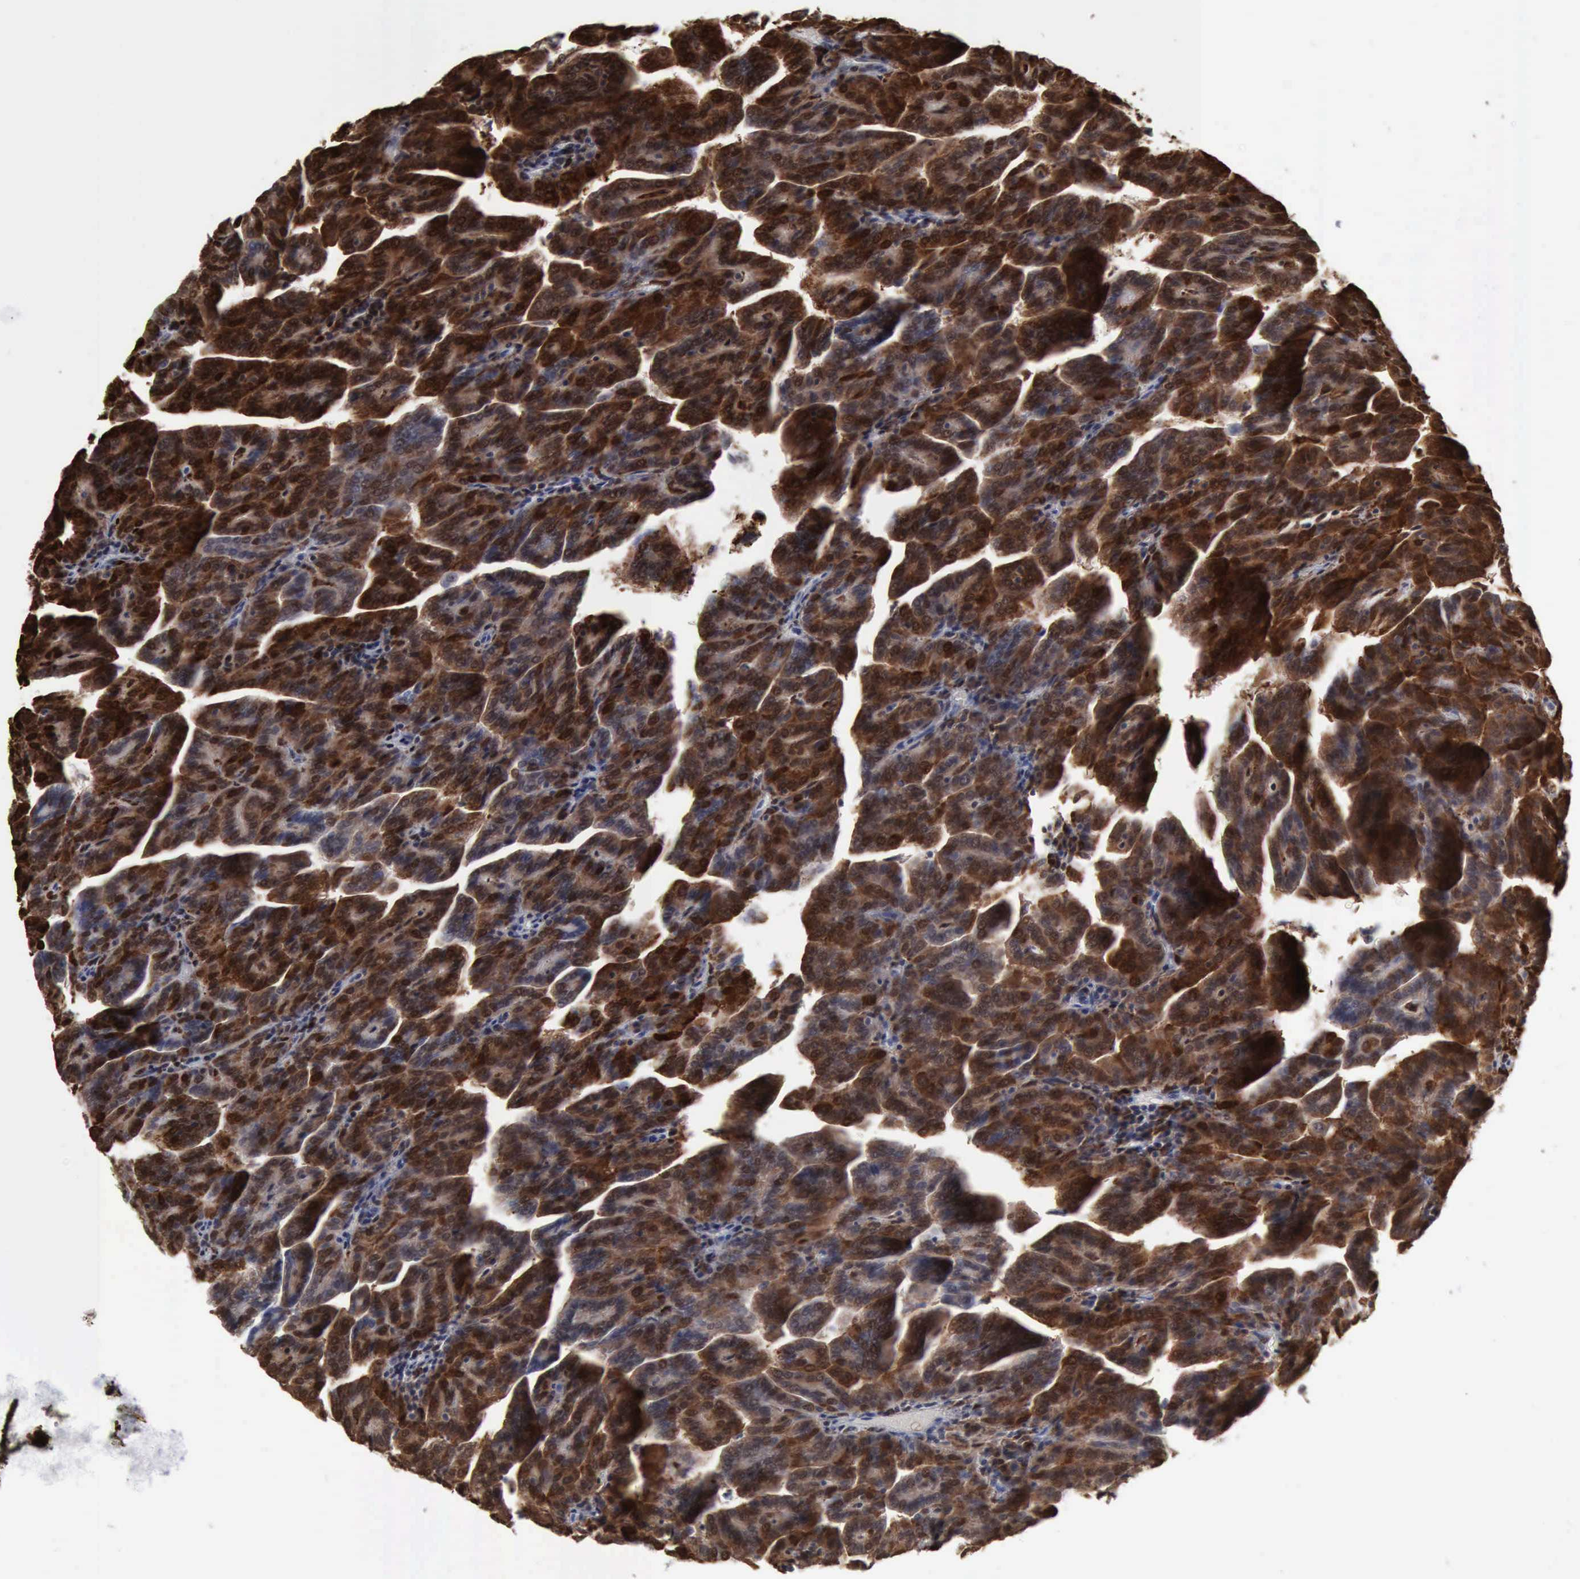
{"staining": {"intensity": "strong", "quantity": ">75%", "location": "cytoplasmic/membranous,nuclear"}, "tissue": "renal cancer", "cell_type": "Tumor cells", "image_type": "cancer", "snomed": [{"axis": "morphology", "description": "Adenocarcinoma, NOS"}, {"axis": "topography", "description": "Kidney"}], "caption": "Protein expression analysis of human adenocarcinoma (renal) reveals strong cytoplasmic/membranous and nuclear positivity in about >75% of tumor cells.", "gene": "STAT1", "patient": {"sex": "male", "age": 61}}